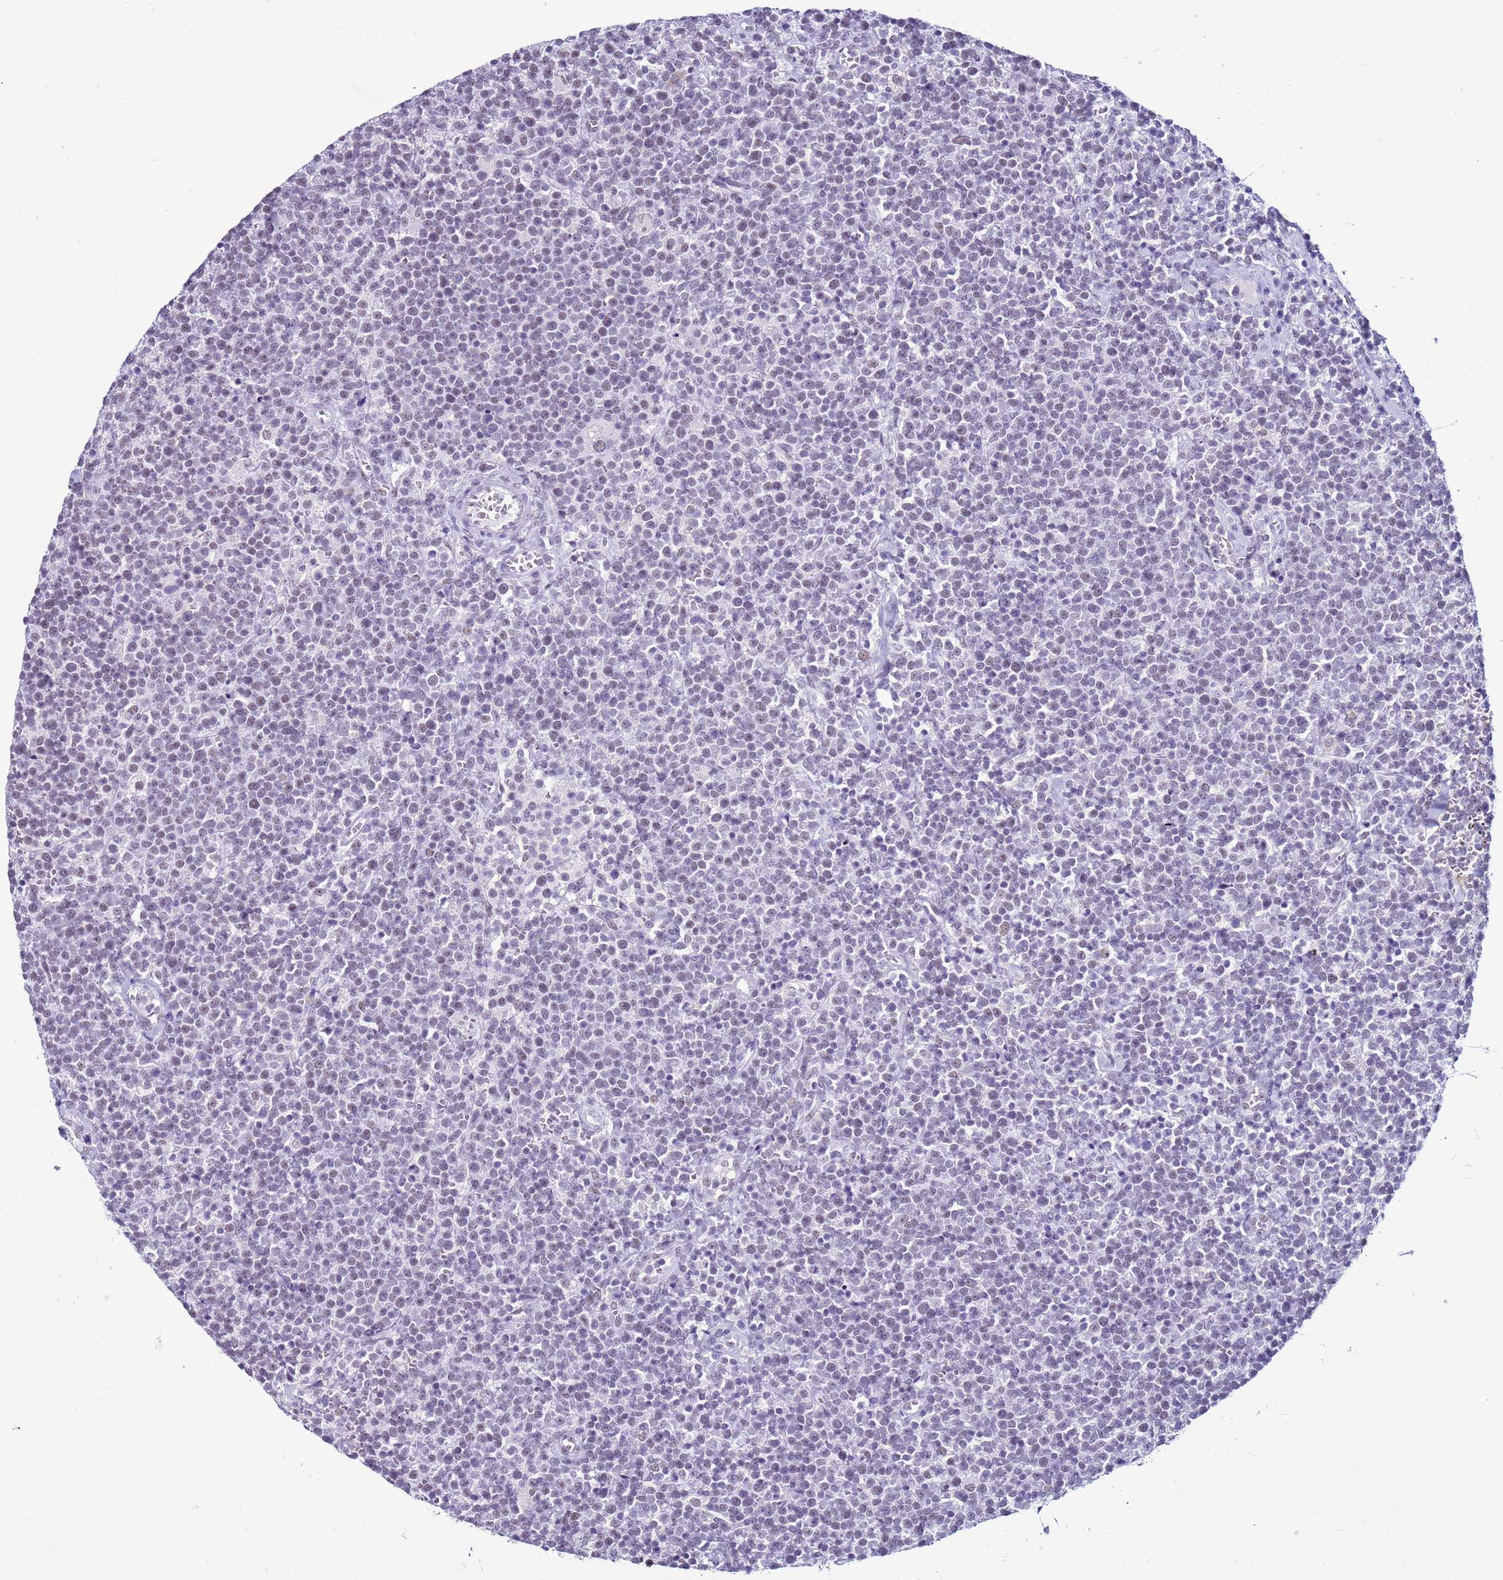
{"staining": {"intensity": "negative", "quantity": "none", "location": "none"}, "tissue": "lymphoma", "cell_type": "Tumor cells", "image_type": "cancer", "snomed": [{"axis": "morphology", "description": "Malignant lymphoma, non-Hodgkin's type, High grade"}, {"axis": "topography", "description": "Lymph node"}], "caption": "Immunohistochemical staining of malignant lymphoma, non-Hodgkin's type (high-grade) exhibits no significant positivity in tumor cells.", "gene": "DHX15", "patient": {"sex": "male", "age": 61}}